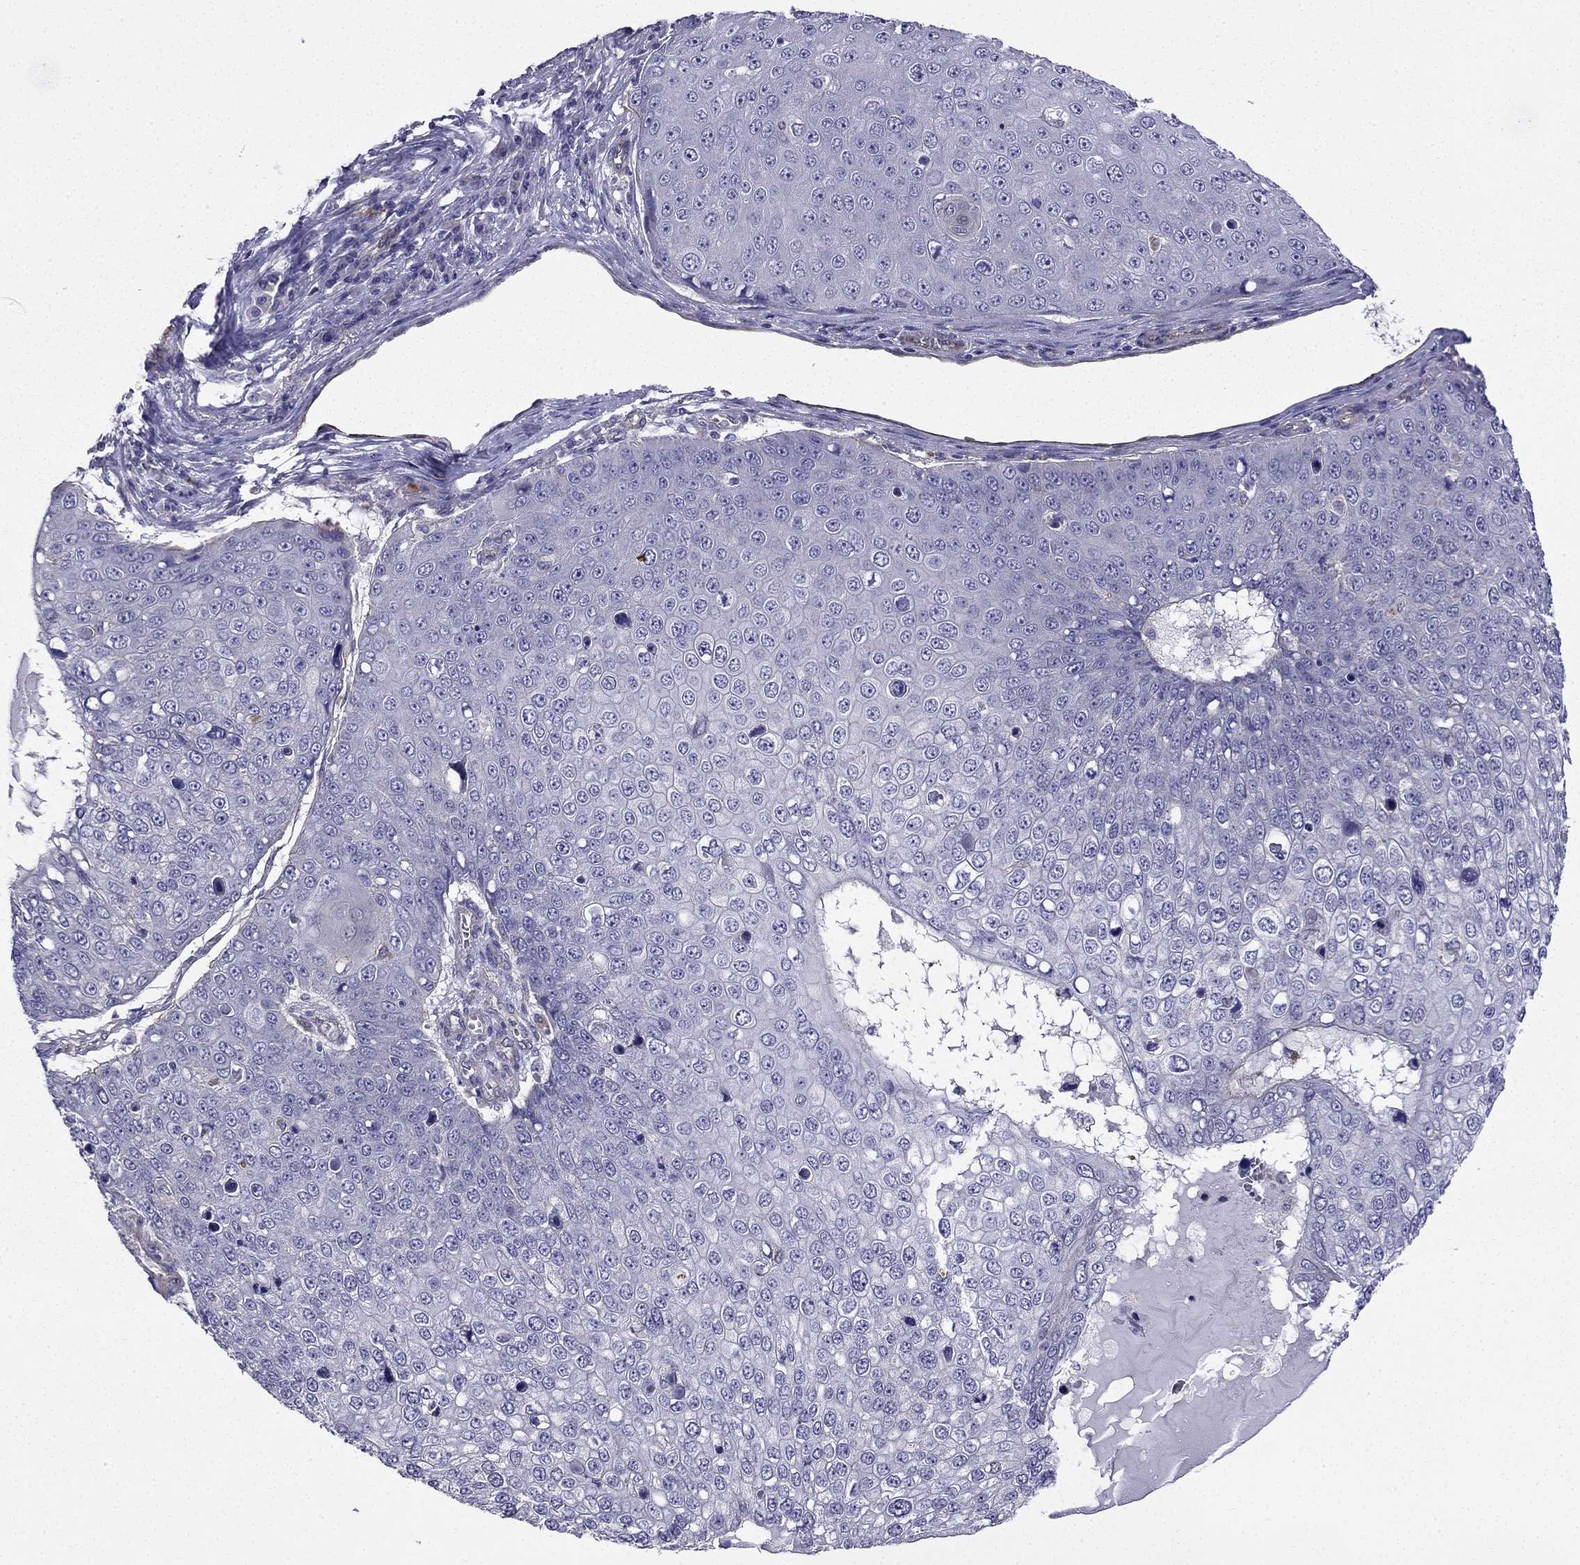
{"staining": {"intensity": "negative", "quantity": "none", "location": "none"}, "tissue": "skin cancer", "cell_type": "Tumor cells", "image_type": "cancer", "snomed": [{"axis": "morphology", "description": "Squamous cell carcinoma, NOS"}, {"axis": "topography", "description": "Skin"}], "caption": "High power microscopy histopathology image of an immunohistochemistry micrograph of skin cancer (squamous cell carcinoma), revealing no significant expression in tumor cells. (DAB (3,3'-diaminobenzidine) immunohistochemistry (IHC) visualized using brightfield microscopy, high magnification).", "gene": "ENOX1", "patient": {"sex": "male", "age": 71}}